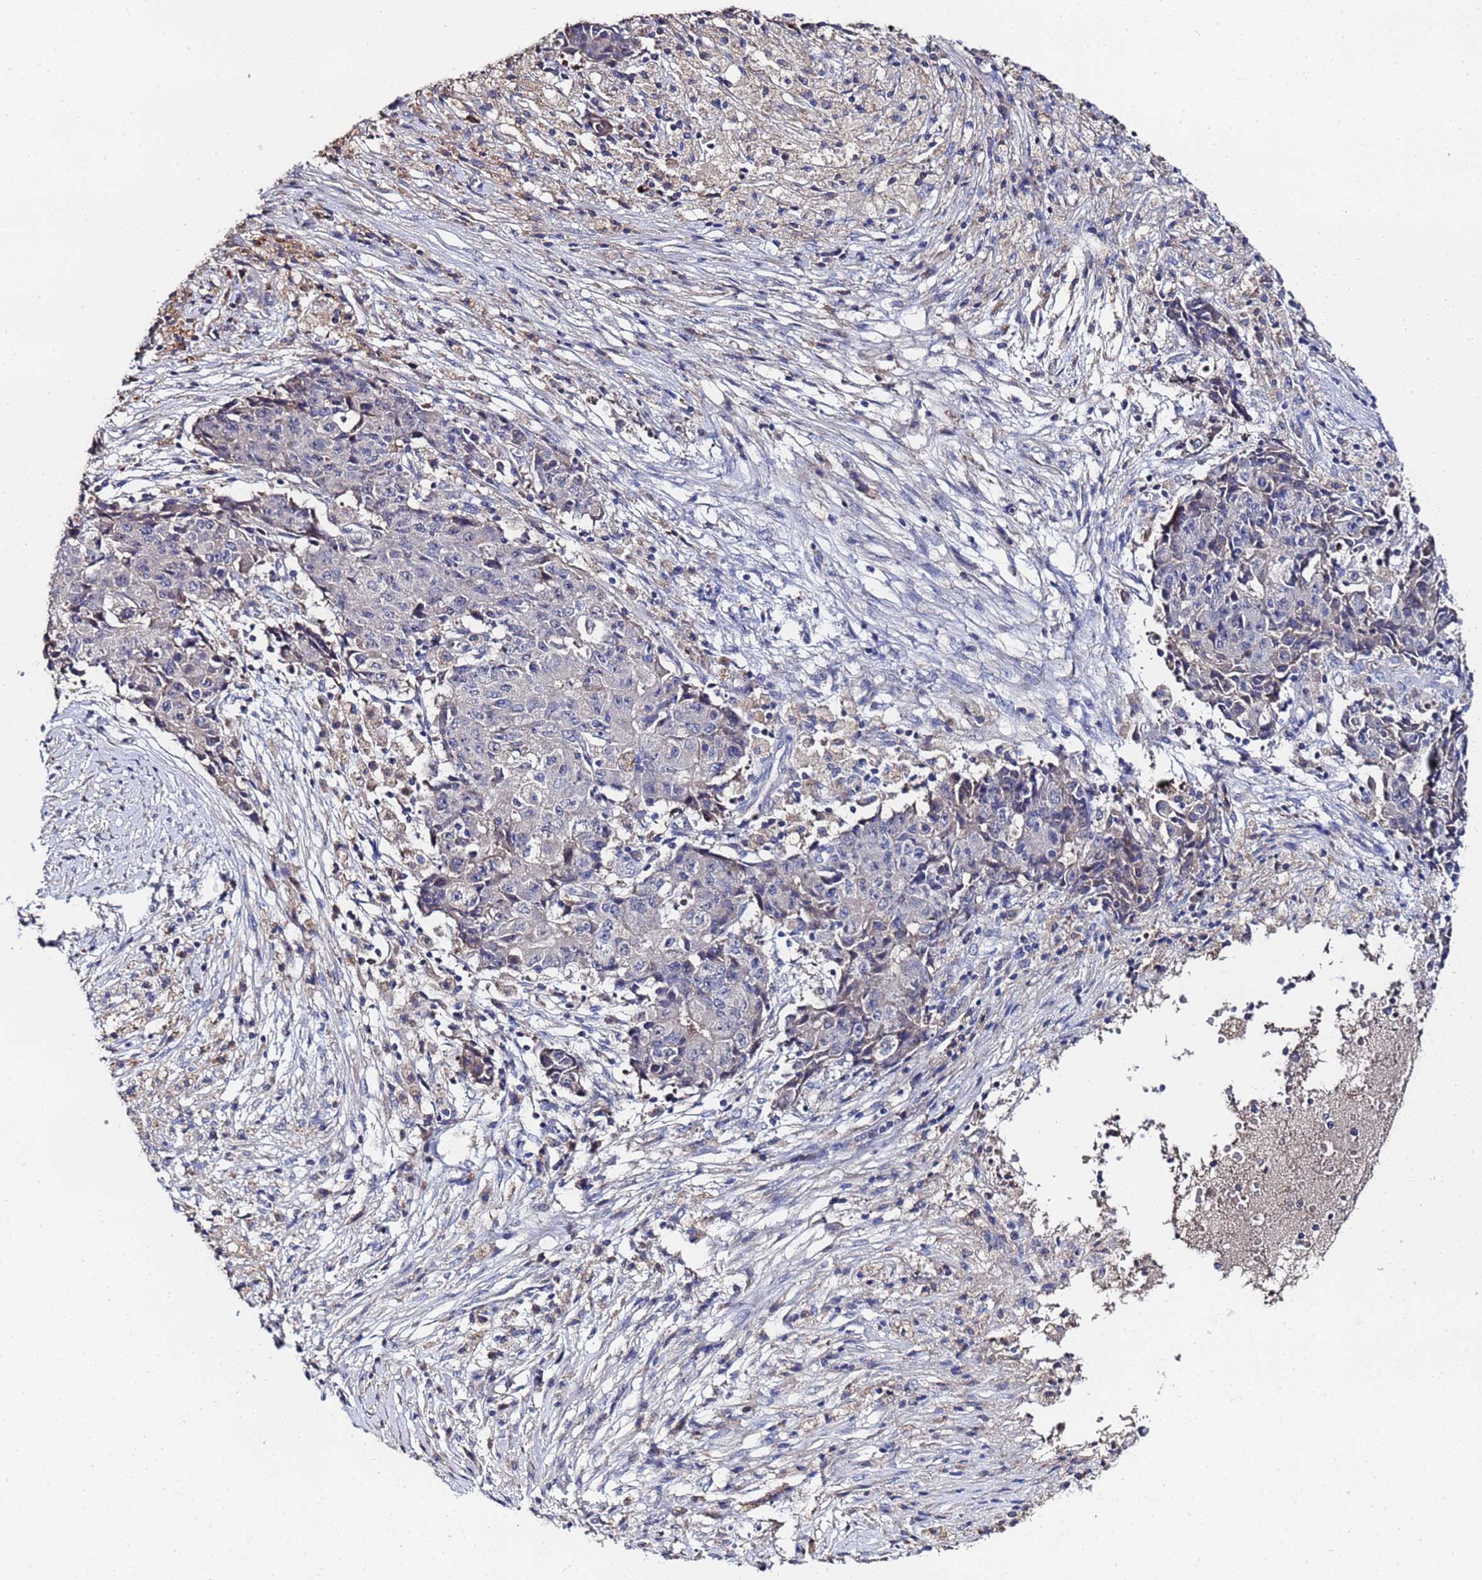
{"staining": {"intensity": "weak", "quantity": "<25%", "location": "cytoplasmic/membranous"}, "tissue": "ovarian cancer", "cell_type": "Tumor cells", "image_type": "cancer", "snomed": [{"axis": "morphology", "description": "Carcinoma, endometroid"}, {"axis": "topography", "description": "Ovary"}], "caption": "A high-resolution image shows immunohistochemistry (IHC) staining of ovarian cancer, which reveals no significant positivity in tumor cells. Nuclei are stained in blue.", "gene": "TCP10L", "patient": {"sex": "female", "age": 42}}